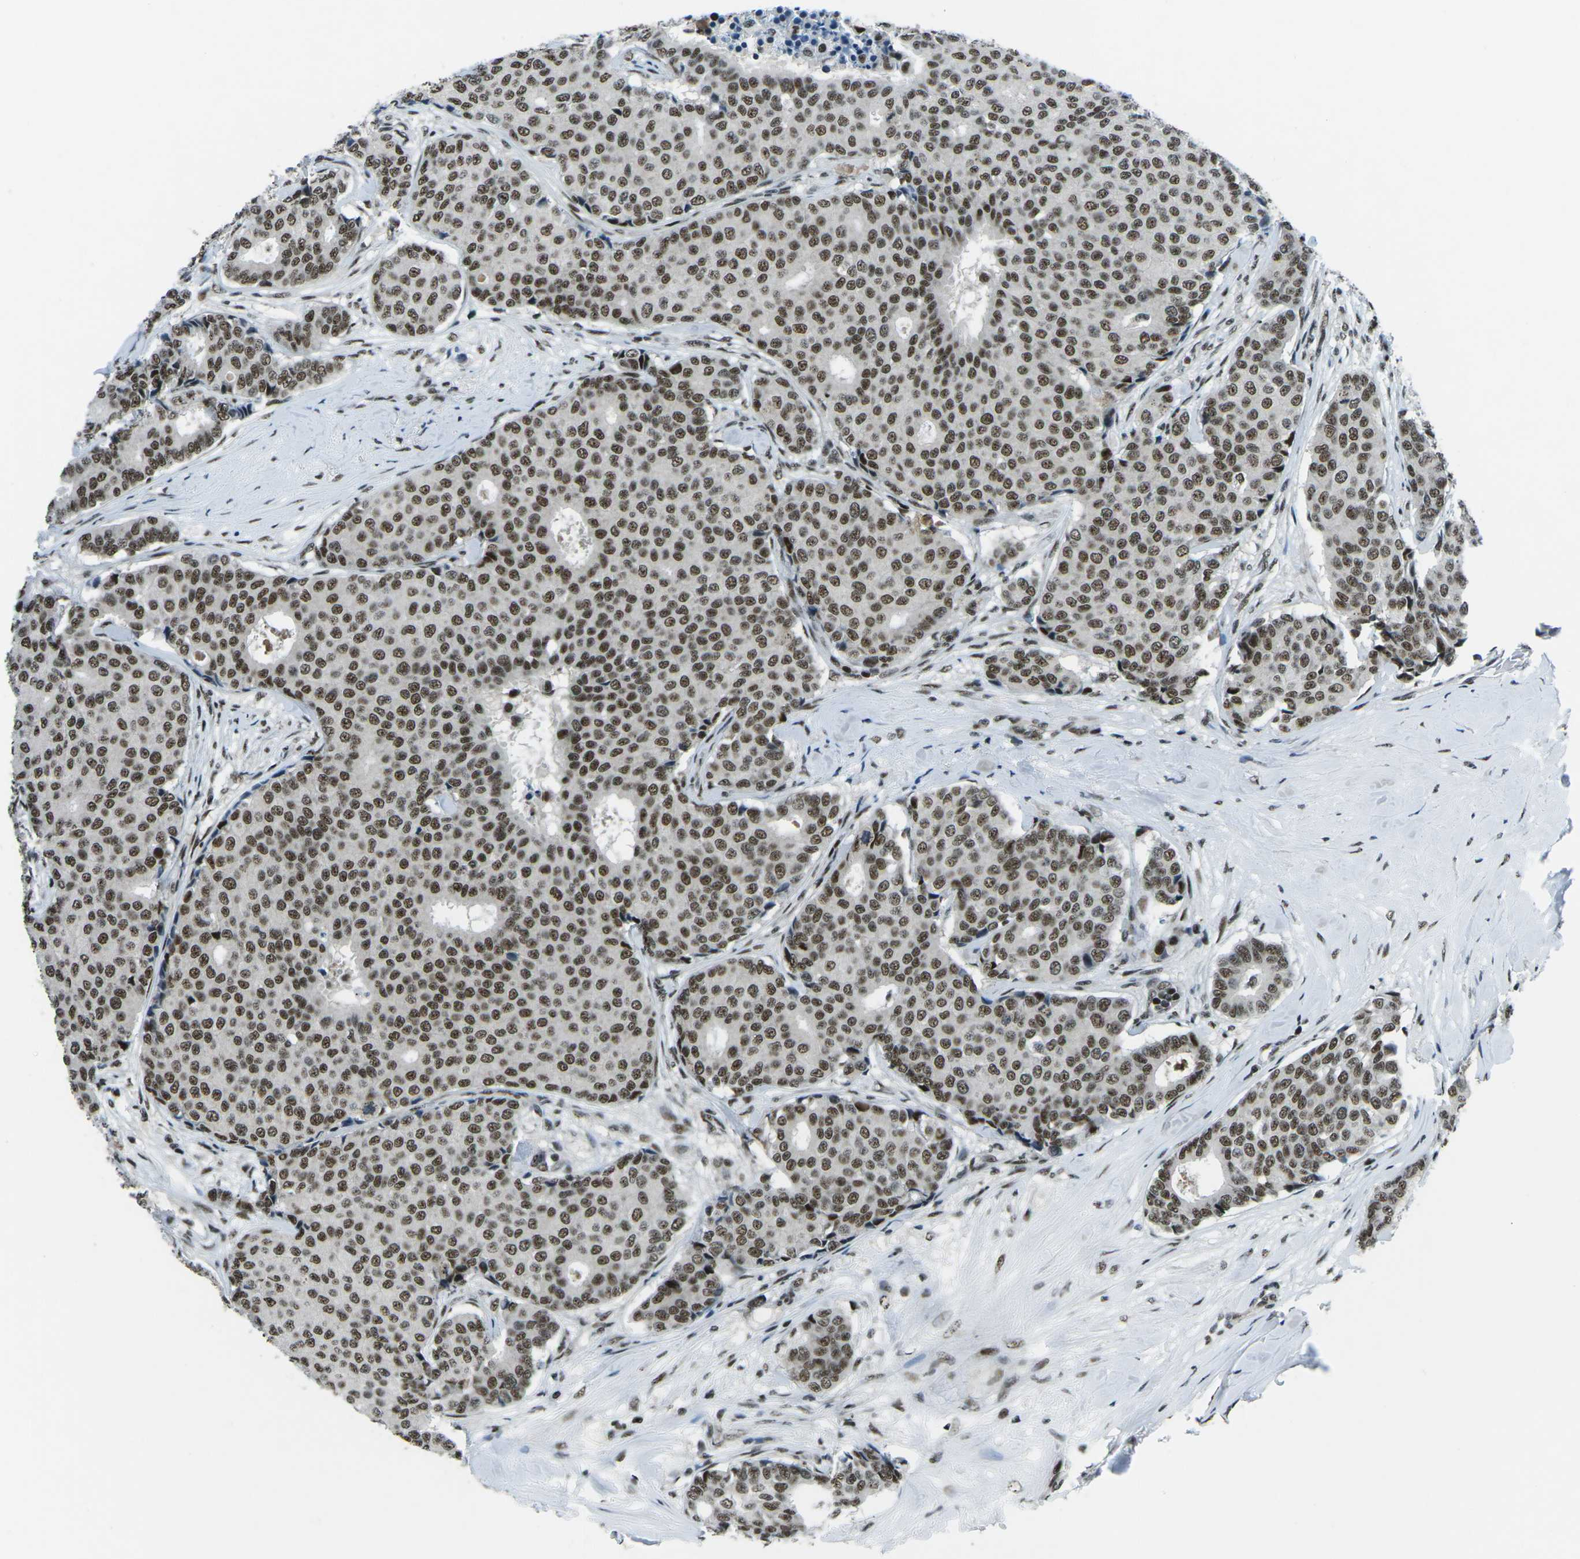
{"staining": {"intensity": "moderate", "quantity": ">75%", "location": "nuclear"}, "tissue": "breast cancer", "cell_type": "Tumor cells", "image_type": "cancer", "snomed": [{"axis": "morphology", "description": "Duct carcinoma"}, {"axis": "topography", "description": "Breast"}], "caption": "IHC (DAB) staining of human breast cancer (infiltrating ductal carcinoma) shows moderate nuclear protein positivity in about >75% of tumor cells.", "gene": "RBL2", "patient": {"sex": "female", "age": 75}}